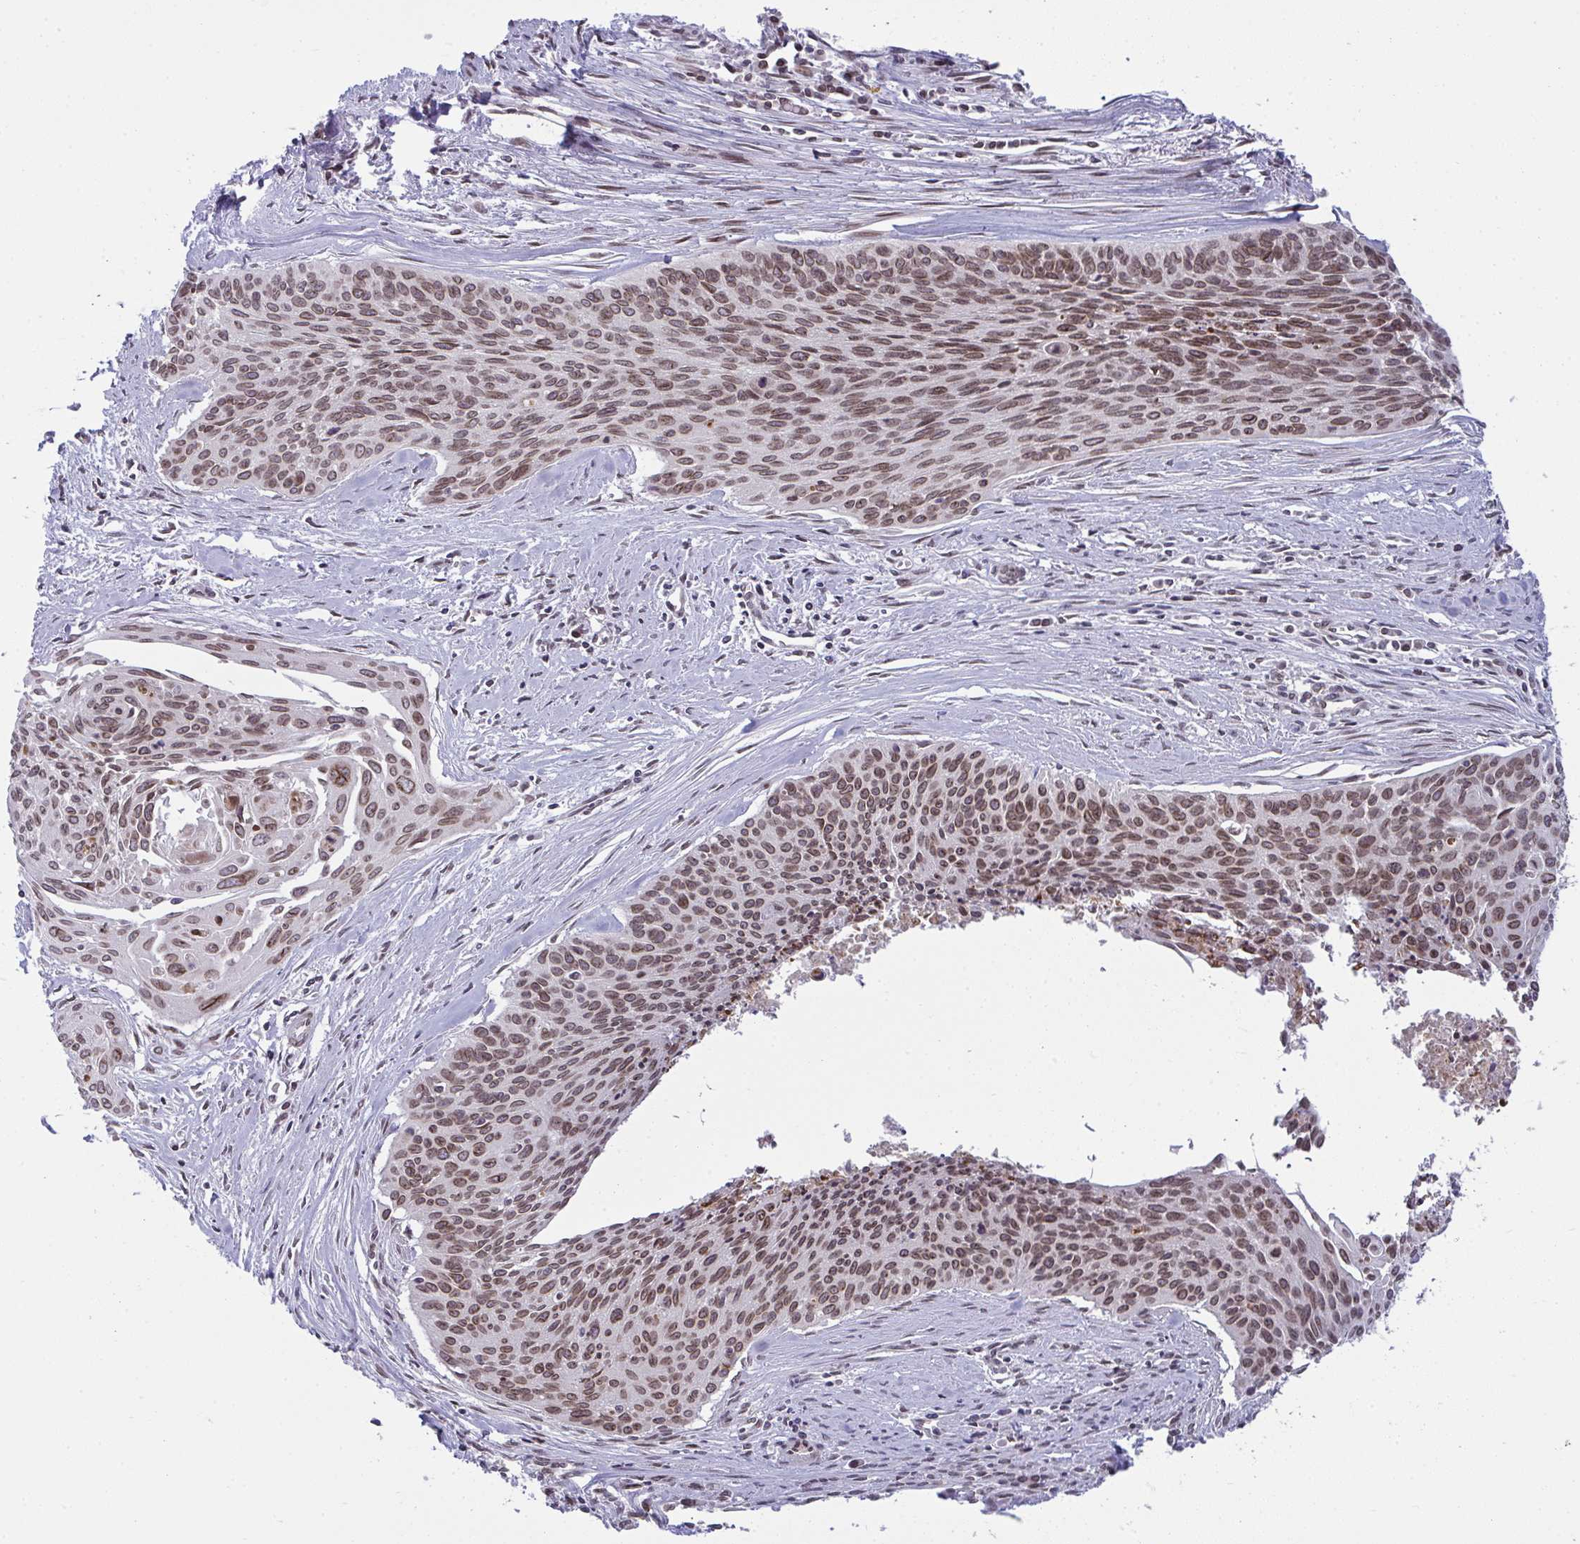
{"staining": {"intensity": "moderate", "quantity": ">75%", "location": "cytoplasmic/membranous,nuclear"}, "tissue": "cervical cancer", "cell_type": "Tumor cells", "image_type": "cancer", "snomed": [{"axis": "morphology", "description": "Squamous cell carcinoma, NOS"}, {"axis": "topography", "description": "Cervix"}], "caption": "Immunohistochemical staining of human cervical cancer (squamous cell carcinoma) reveals medium levels of moderate cytoplasmic/membranous and nuclear expression in about >75% of tumor cells.", "gene": "RANBP2", "patient": {"sex": "female", "age": 55}}